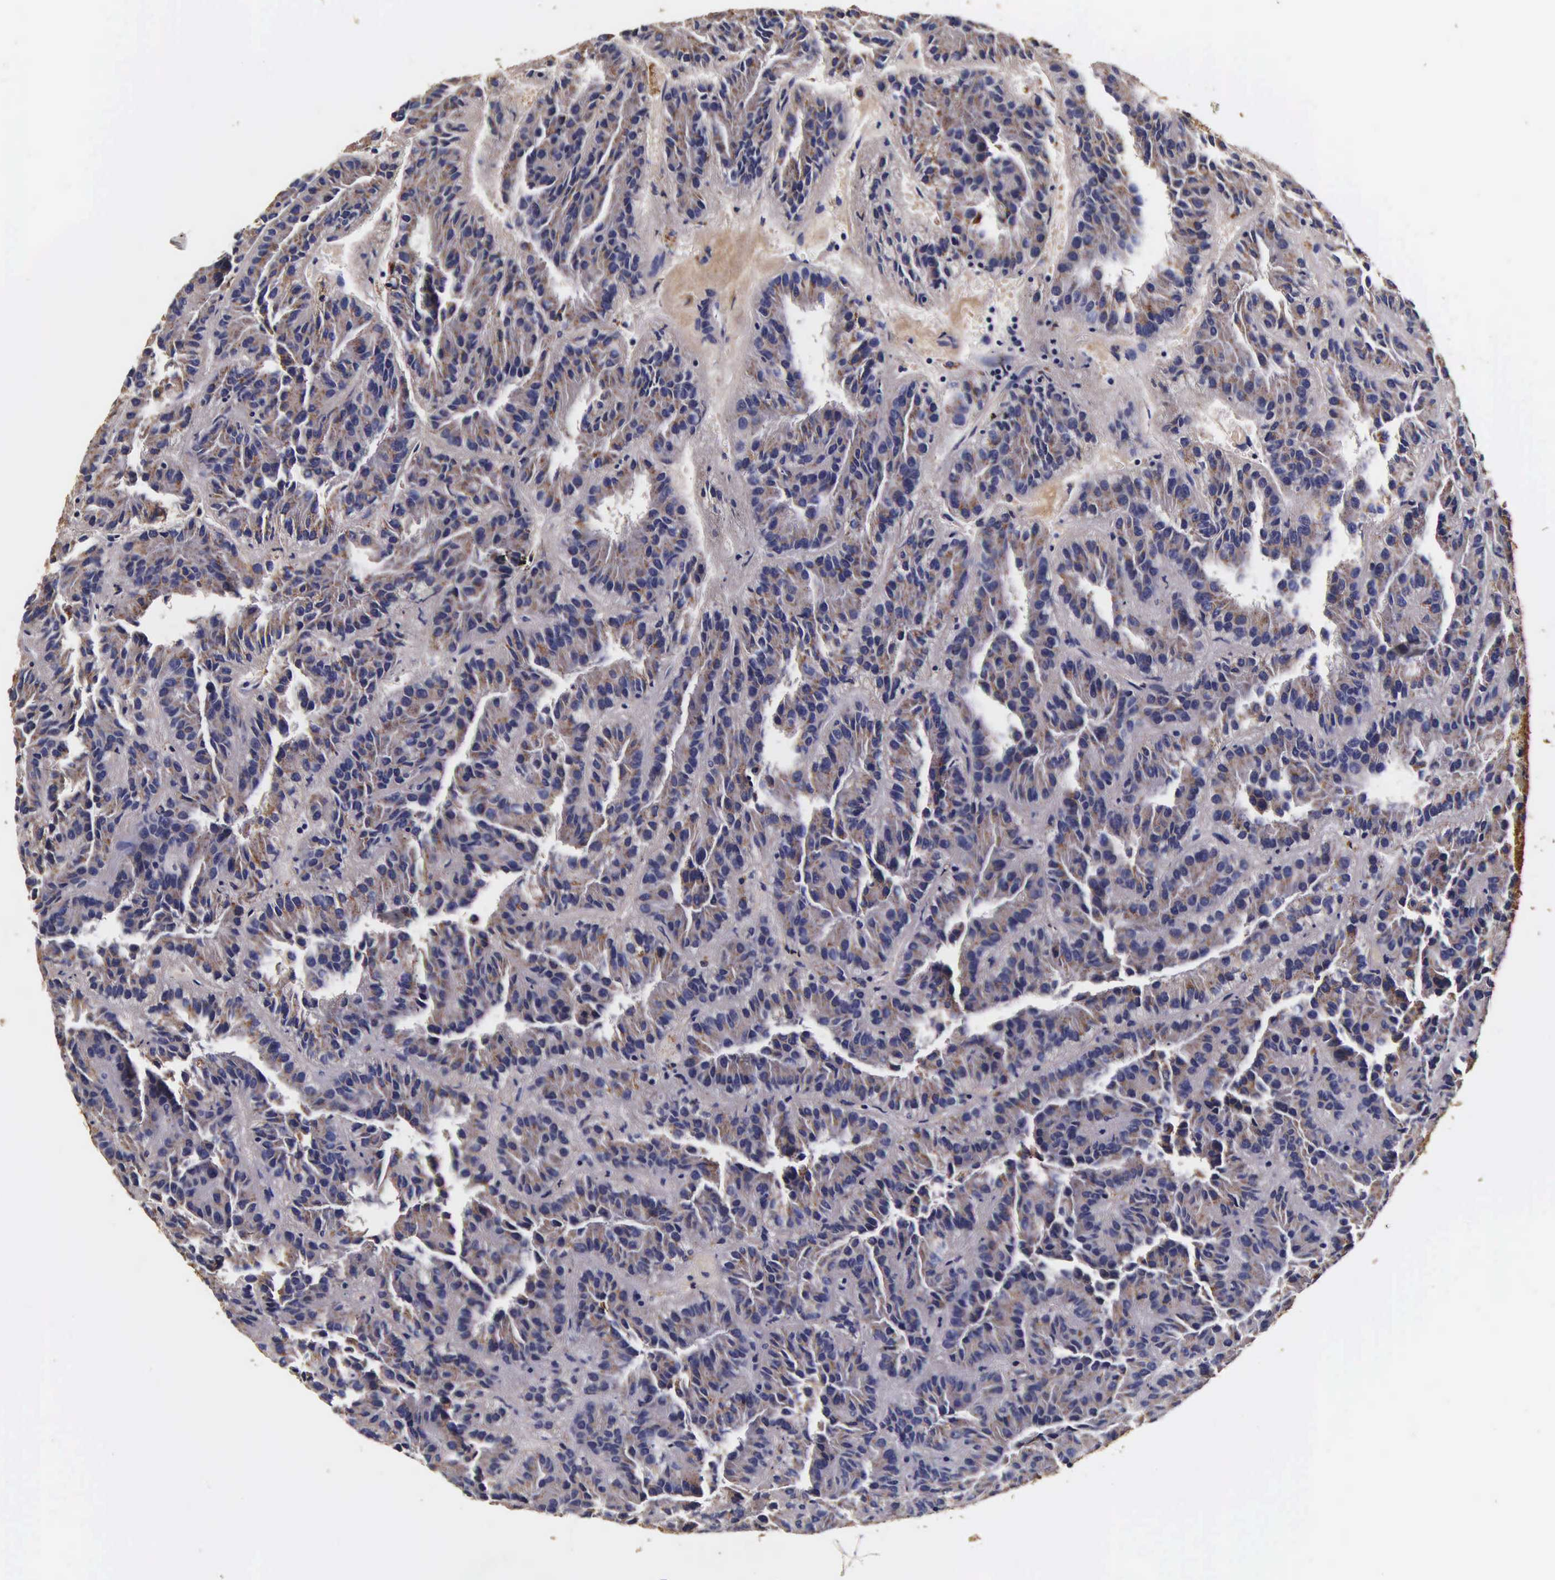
{"staining": {"intensity": "moderate", "quantity": "25%-75%", "location": "cytoplasmic/membranous"}, "tissue": "renal cancer", "cell_type": "Tumor cells", "image_type": "cancer", "snomed": [{"axis": "morphology", "description": "Adenocarcinoma, NOS"}, {"axis": "topography", "description": "Kidney"}], "caption": "DAB (3,3'-diaminobenzidine) immunohistochemical staining of human renal cancer demonstrates moderate cytoplasmic/membranous protein staining in approximately 25%-75% of tumor cells.", "gene": "CTSB", "patient": {"sex": "male", "age": 46}}